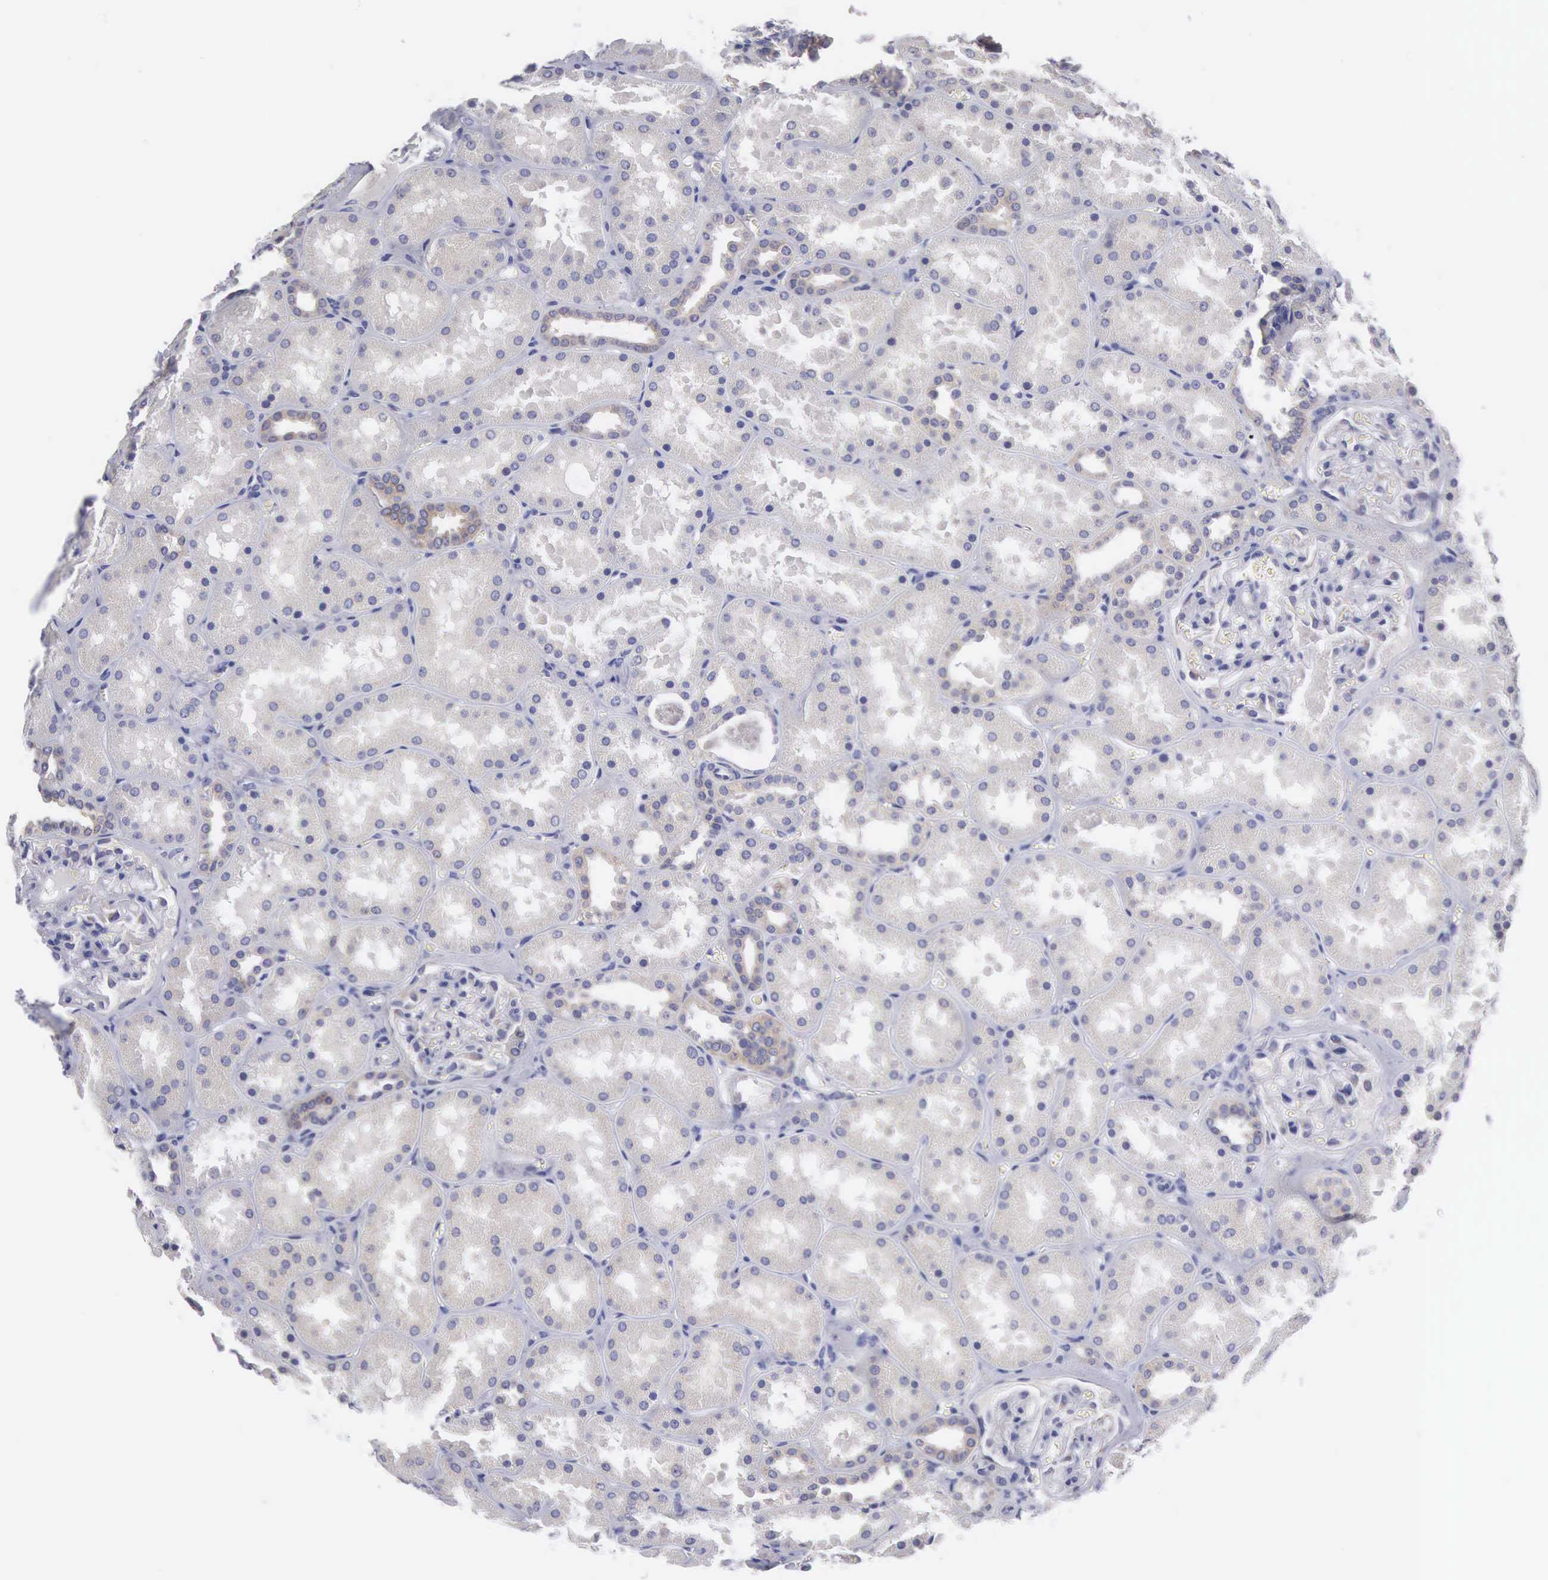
{"staining": {"intensity": "negative", "quantity": "none", "location": "none"}, "tissue": "kidney", "cell_type": "Cells in glomeruli", "image_type": "normal", "snomed": [{"axis": "morphology", "description": "Normal tissue, NOS"}, {"axis": "topography", "description": "Kidney"}], "caption": "This is a photomicrograph of IHC staining of benign kidney, which shows no positivity in cells in glomeruli. The staining is performed using DAB (3,3'-diaminobenzidine) brown chromogen with nuclei counter-stained in using hematoxylin.", "gene": "SLITRK4", "patient": {"sex": "female", "age": 52}}